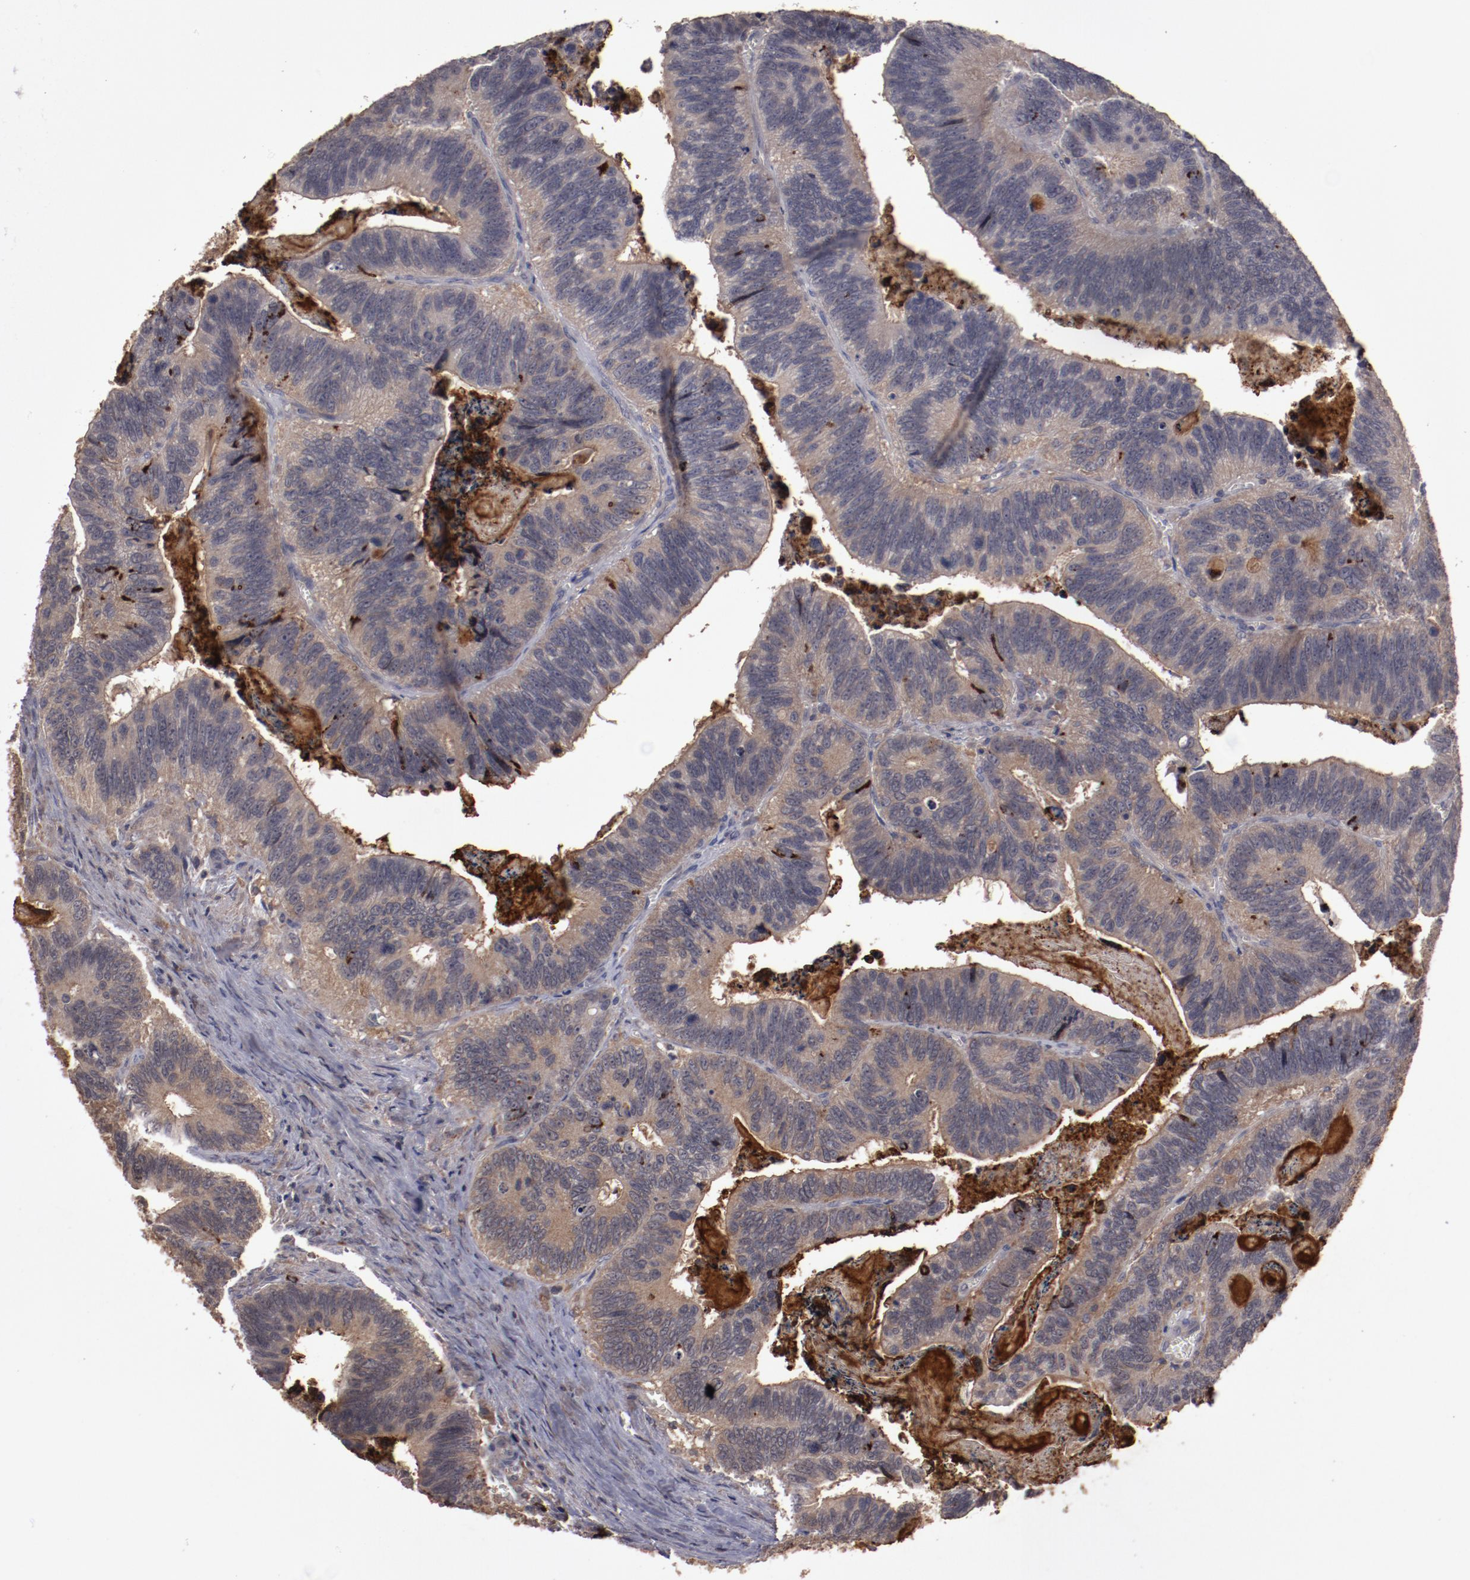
{"staining": {"intensity": "moderate", "quantity": ">75%", "location": "cytoplasmic/membranous"}, "tissue": "colorectal cancer", "cell_type": "Tumor cells", "image_type": "cancer", "snomed": [{"axis": "morphology", "description": "Adenocarcinoma, NOS"}, {"axis": "topography", "description": "Colon"}], "caption": "The image displays immunohistochemical staining of colorectal adenocarcinoma. There is moderate cytoplasmic/membranous positivity is present in approximately >75% of tumor cells. (Stains: DAB in brown, nuclei in blue, Microscopy: brightfield microscopy at high magnification).", "gene": "LRRC75B", "patient": {"sex": "male", "age": 72}}